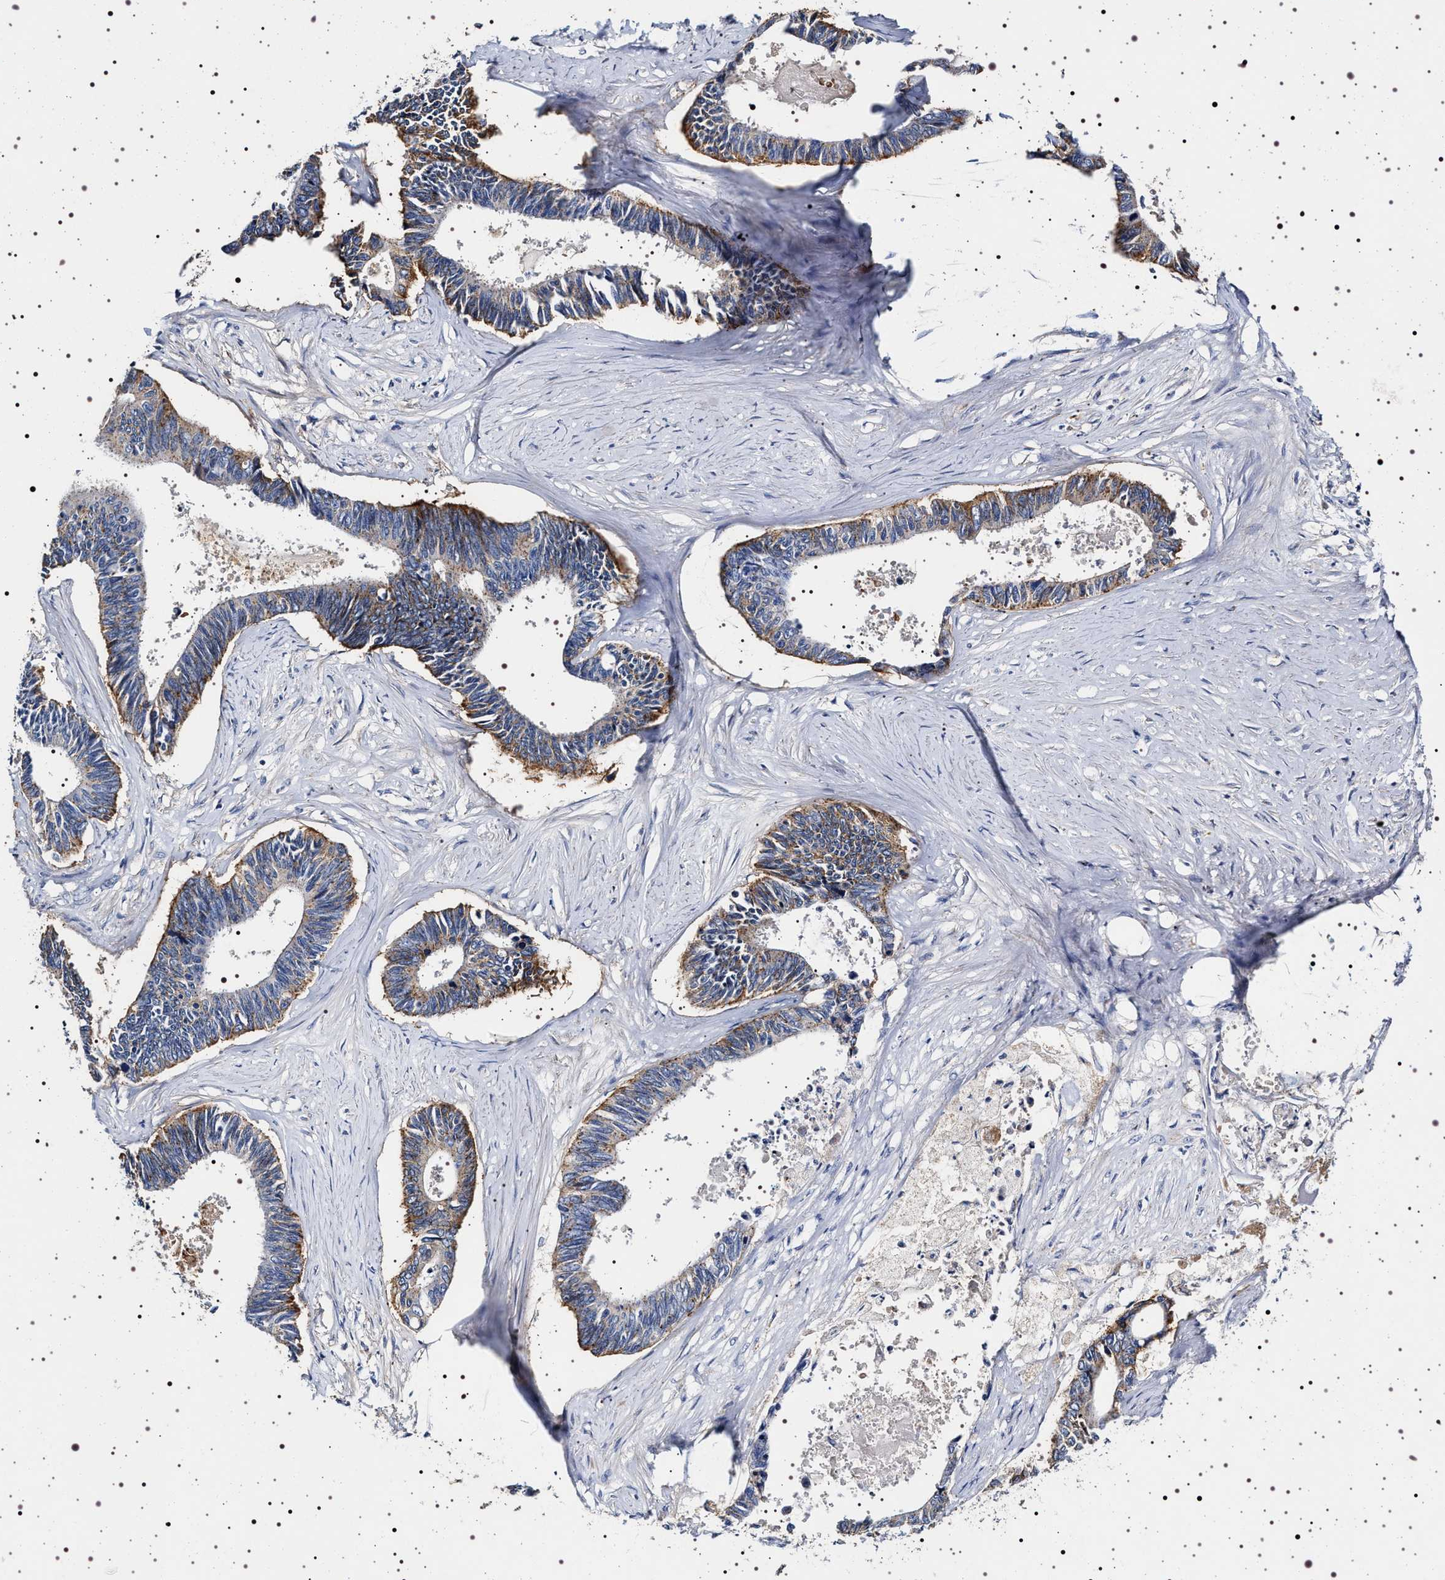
{"staining": {"intensity": "moderate", "quantity": ">75%", "location": "cytoplasmic/membranous"}, "tissue": "pancreatic cancer", "cell_type": "Tumor cells", "image_type": "cancer", "snomed": [{"axis": "morphology", "description": "Adenocarcinoma, NOS"}, {"axis": "topography", "description": "Pancreas"}], "caption": "A histopathology image of pancreatic cancer (adenocarcinoma) stained for a protein reveals moderate cytoplasmic/membranous brown staining in tumor cells.", "gene": "NAALADL2", "patient": {"sex": "female", "age": 70}}